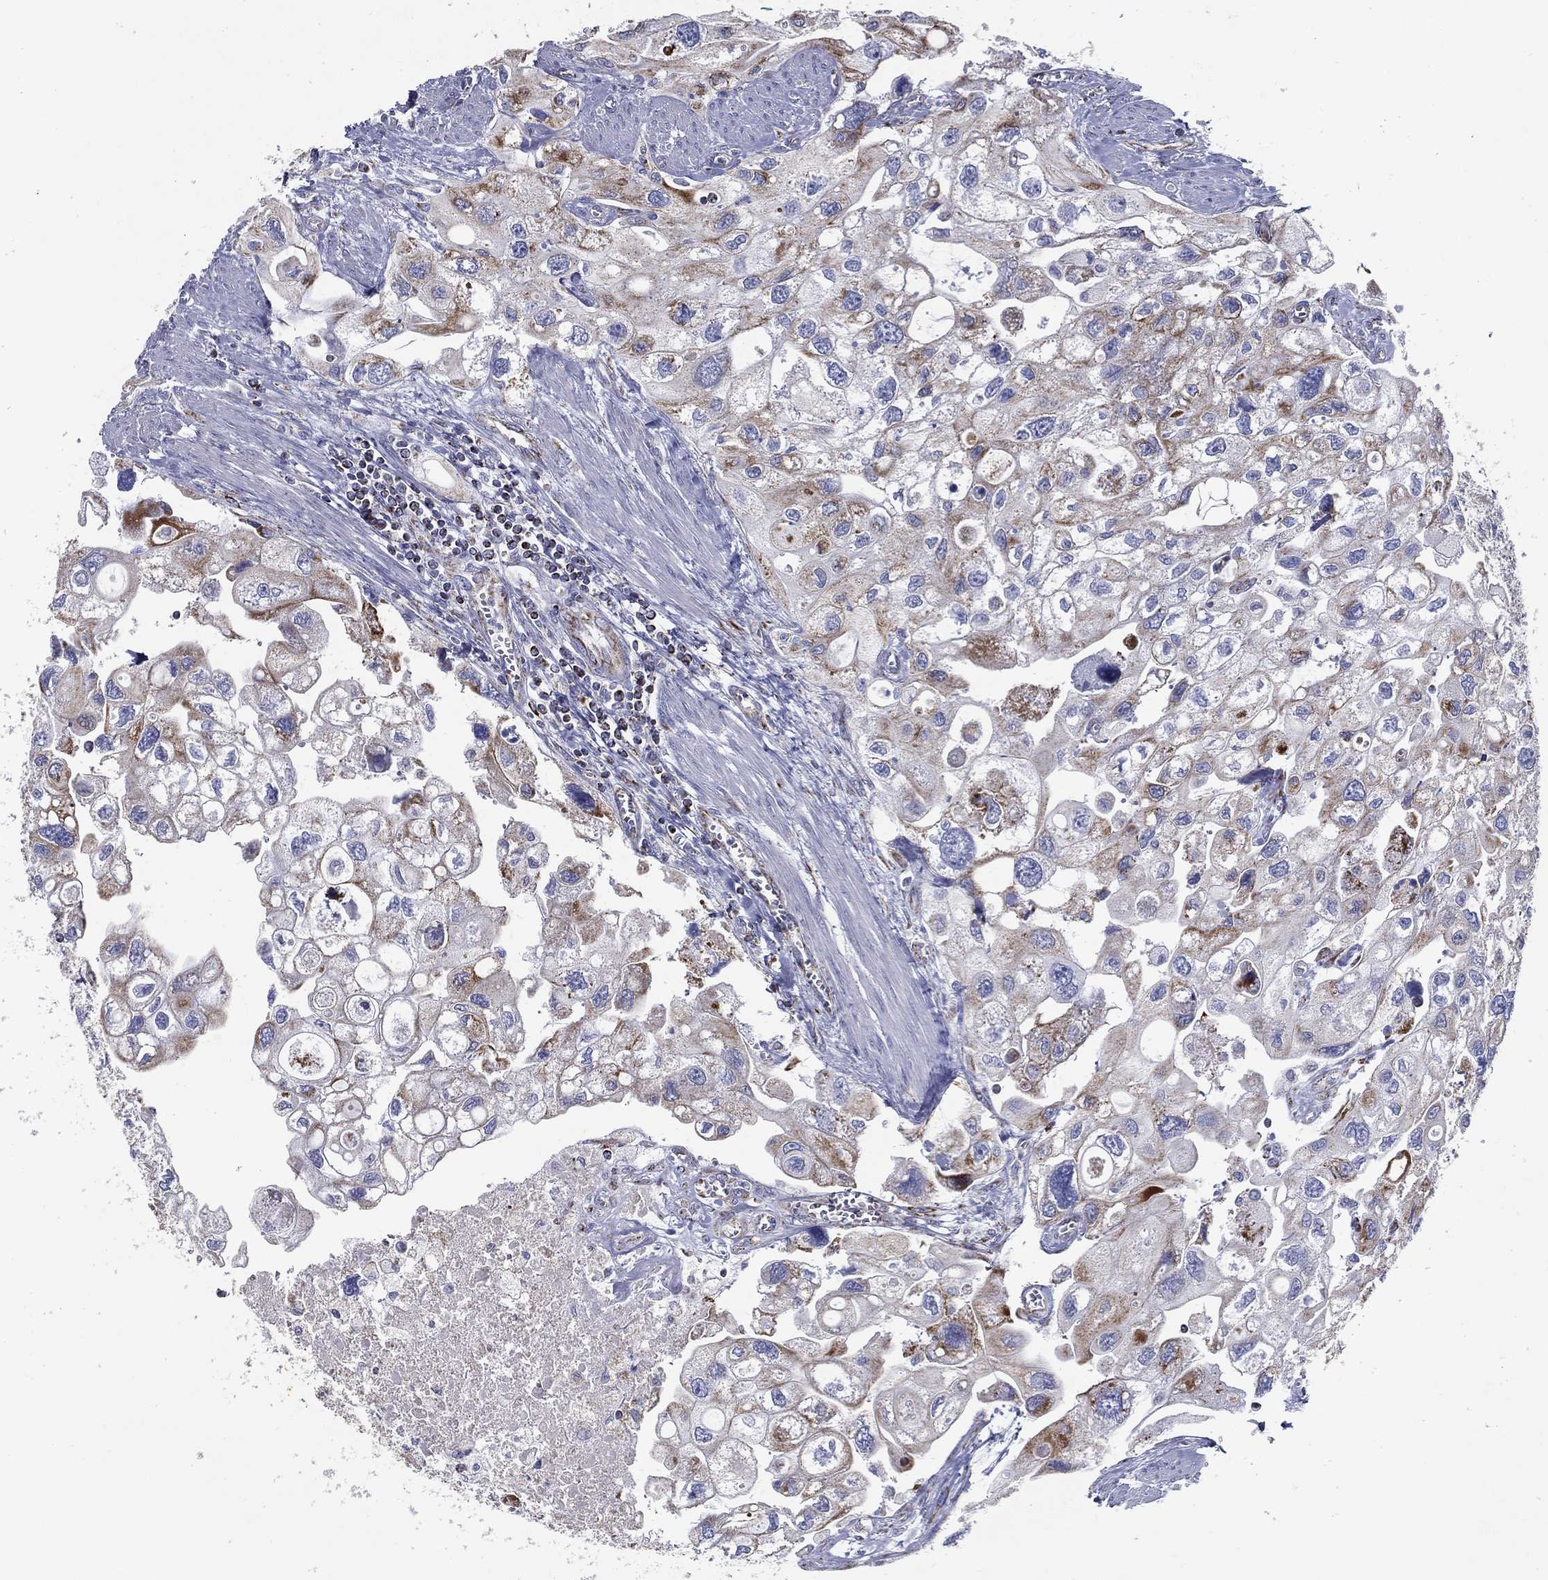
{"staining": {"intensity": "strong", "quantity": "<25%", "location": "cytoplasmic/membranous"}, "tissue": "urothelial cancer", "cell_type": "Tumor cells", "image_type": "cancer", "snomed": [{"axis": "morphology", "description": "Urothelial carcinoma, High grade"}, {"axis": "topography", "description": "Urinary bladder"}], "caption": "Brown immunohistochemical staining in urothelial cancer demonstrates strong cytoplasmic/membranous positivity in approximately <25% of tumor cells.", "gene": "SFXN1", "patient": {"sex": "male", "age": 59}}